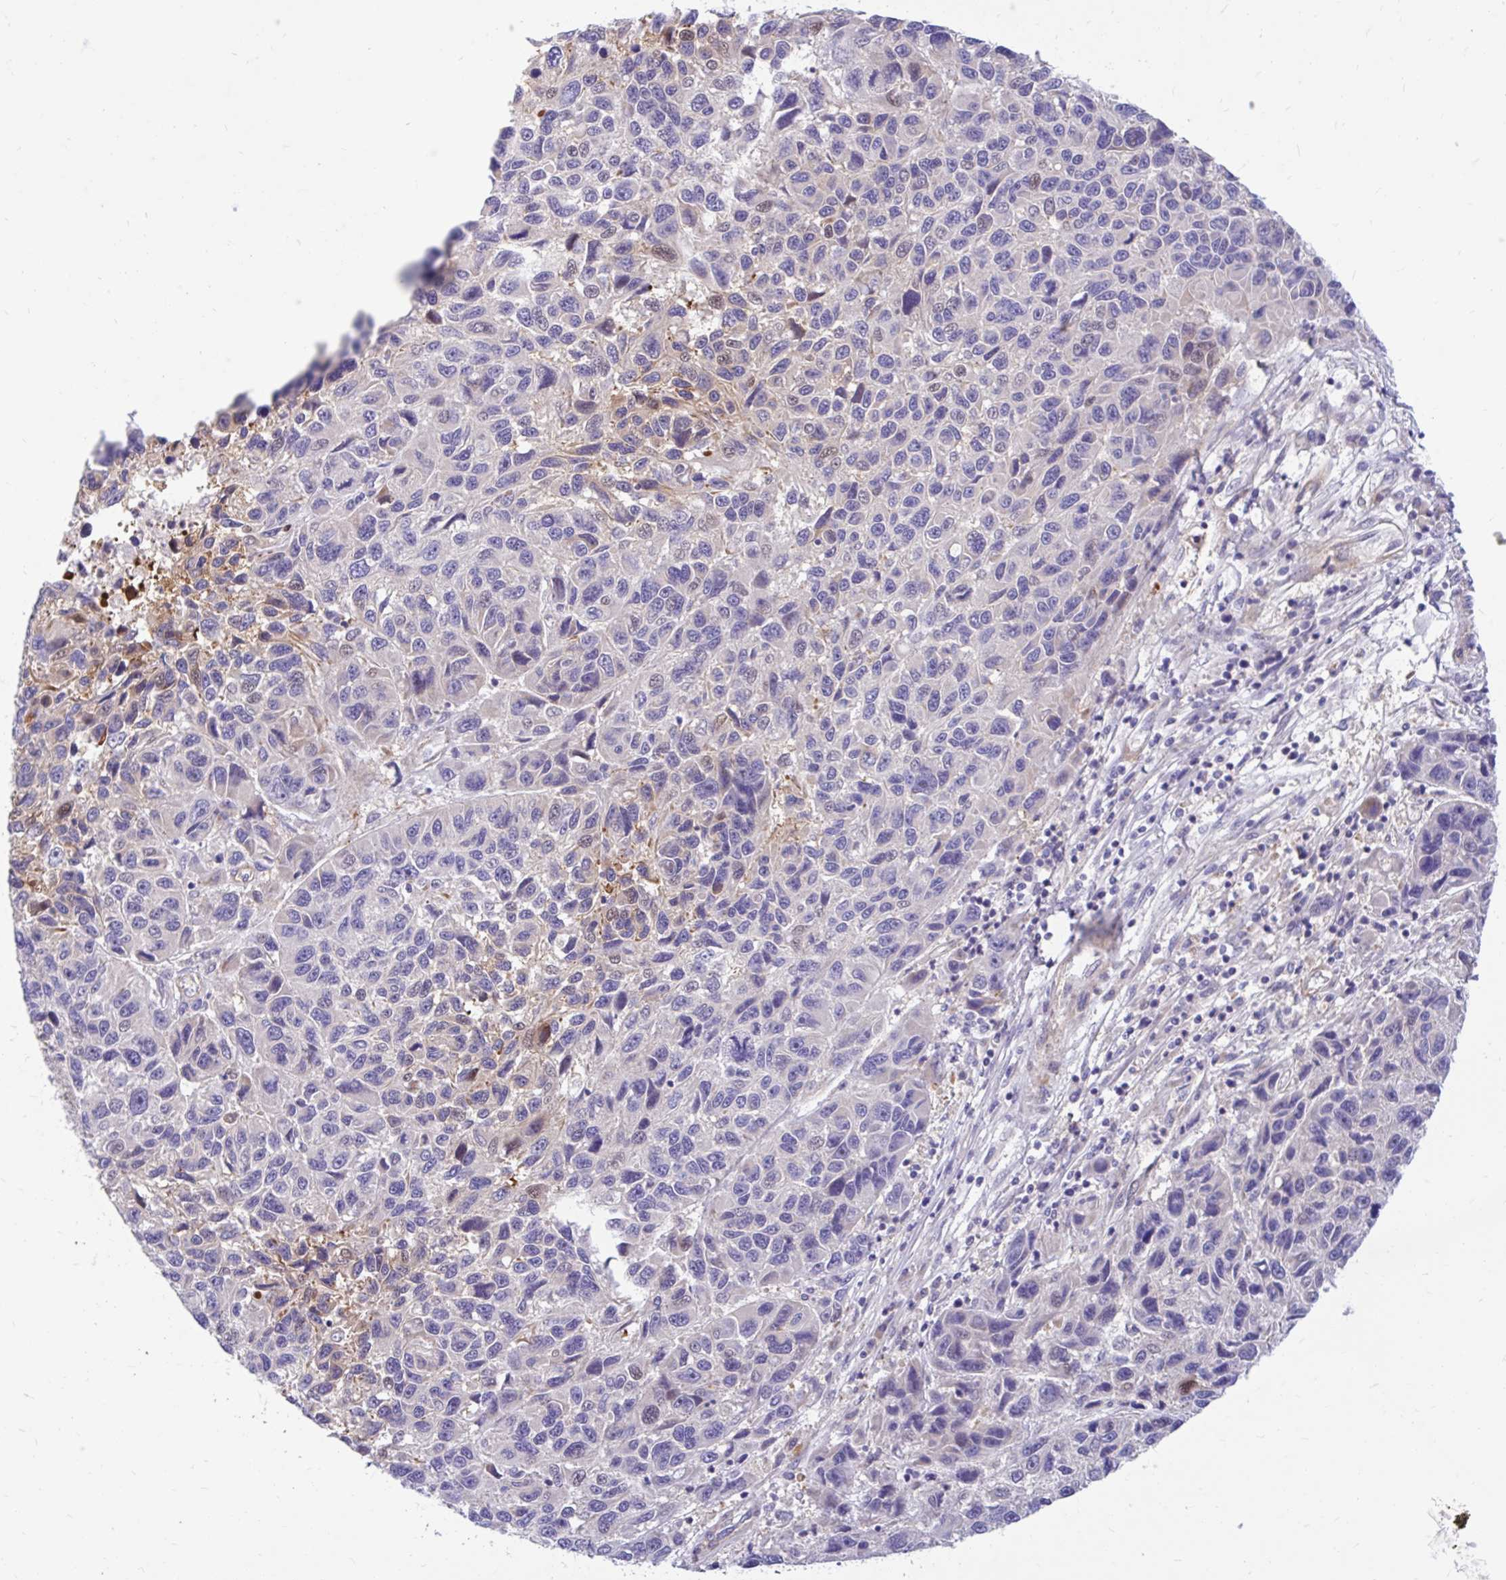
{"staining": {"intensity": "moderate", "quantity": "<25%", "location": "cytoplasmic/membranous,nuclear"}, "tissue": "melanoma", "cell_type": "Tumor cells", "image_type": "cancer", "snomed": [{"axis": "morphology", "description": "Malignant melanoma, NOS"}, {"axis": "topography", "description": "Skin"}], "caption": "High-magnification brightfield microscopy of malignant melanoma stained with DAB (3,3'-diaminobenzidine) (brown) and counterstained with hematoxylin (blue). tumor cells exhibit moderate cytoplasmic/membranous and nuclear positivity is present in about<25% of cells.", "gene": "ESPNL", "patient": {"sex": "male", "age": 53}}